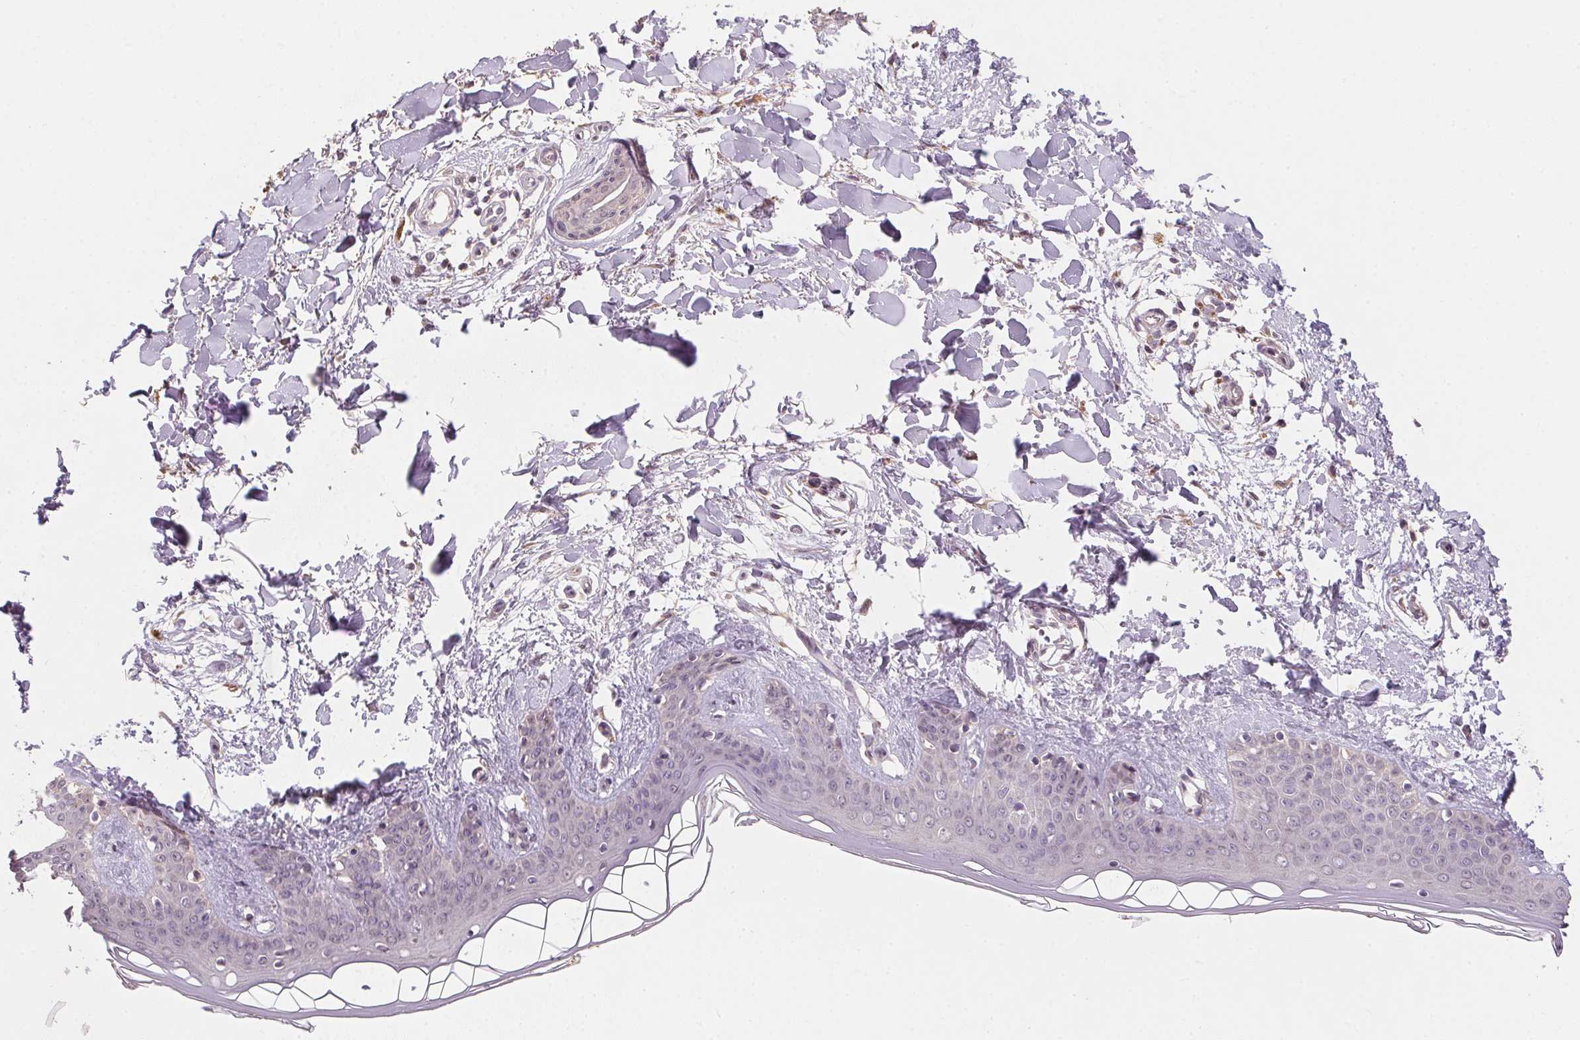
{"staining": {"intensity": "weak", "quantity": "<25%", "location": "cytoplasmic/membranous"}, "tissue": "skin", "cell_type": "Fibroblasts", "image_type": "normal", "snomed": [{"axis": "morphology", "description": "Normal tissue, NOS"}, {"axis": "topography", "description": "Skin"}], "caption": "IHC histopathology image of benign skin stained for a protein (brown), which demonstrates no staining in fibroblasts. (Stains: DAB (3,3'-diaminobenzidine) immunohistochemistry with hematoxylin counter stain, Microscopy: brightfield microscopy at high magnification).", "gene": "ALDH8A1", "patient": {"sex": "female", "age": 34}}